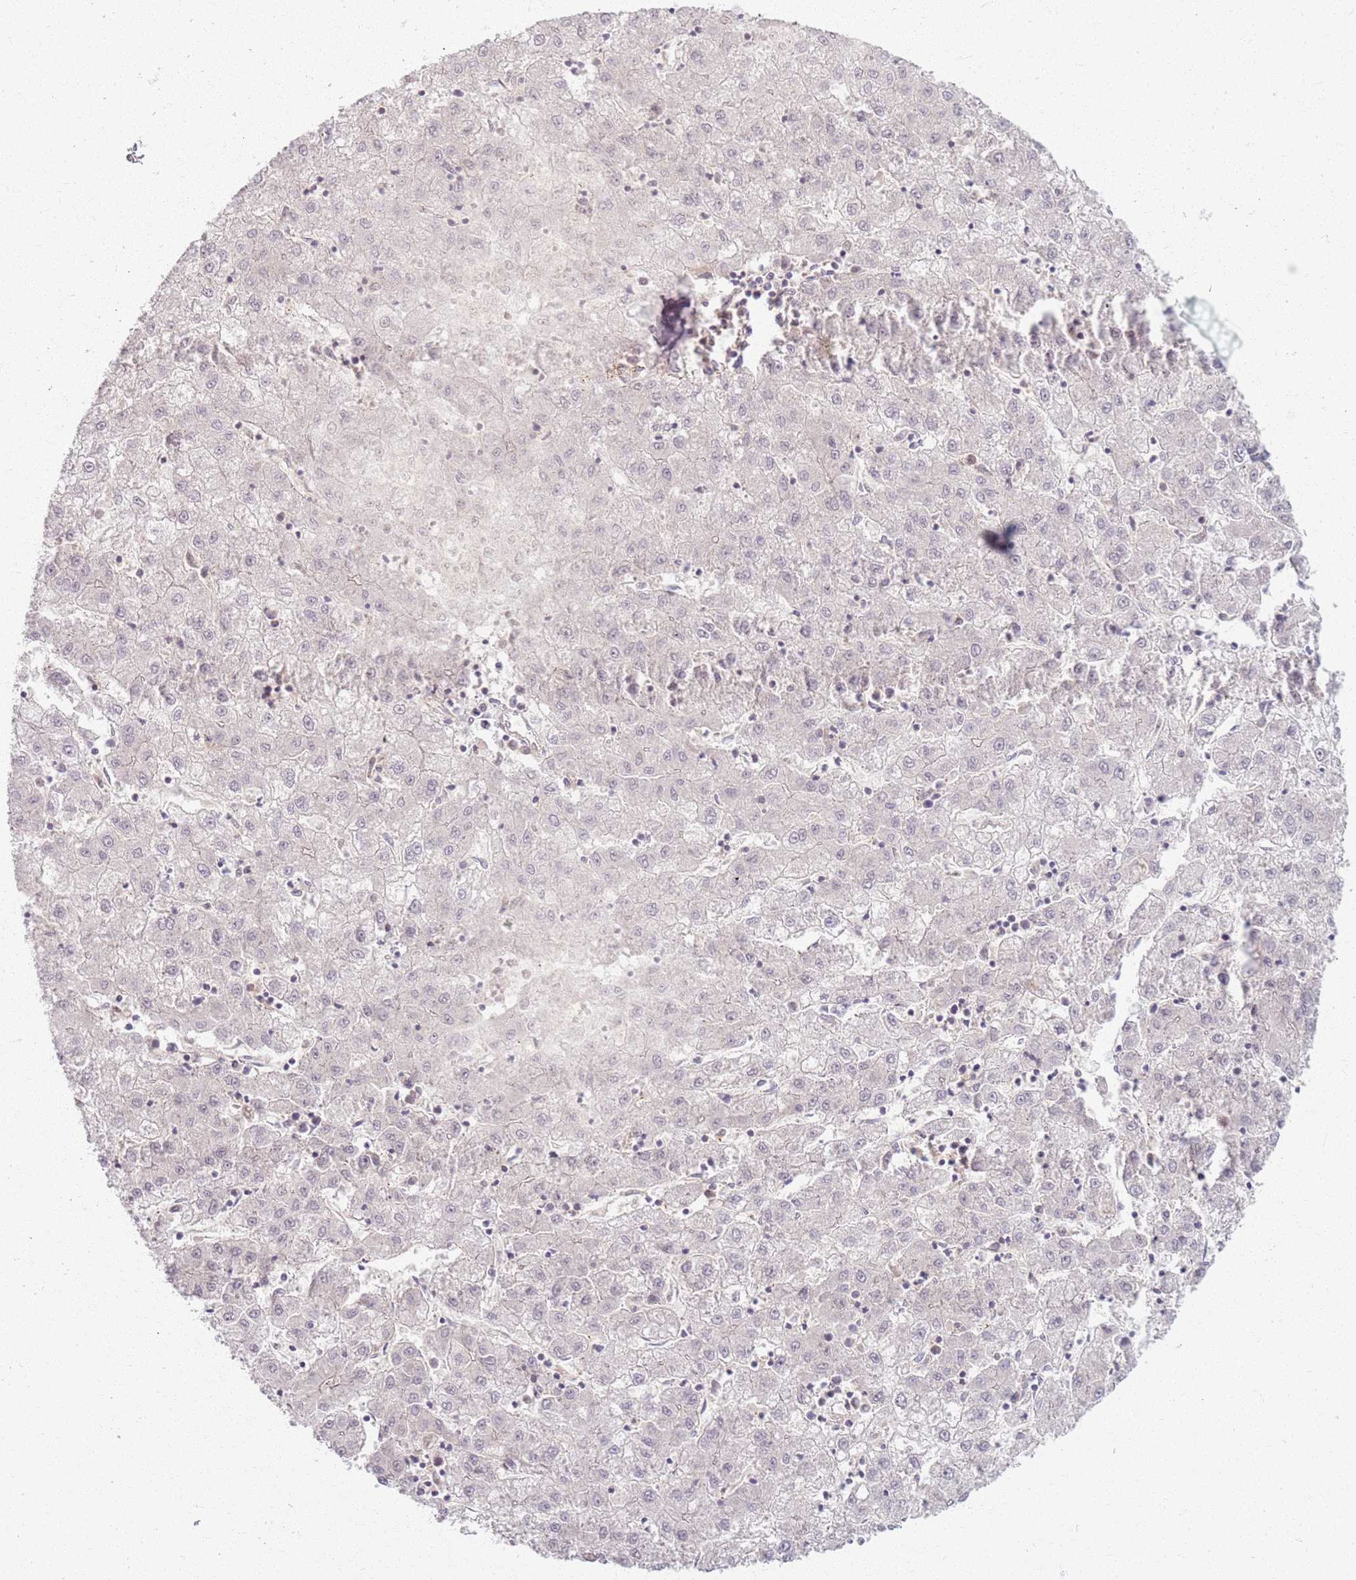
{"staining": {"intensity": "negative", "quantity": "none", "location": "none"}, "tissue": "liver cancer", "cell_type": "Tumor cells", "image_type": "cancer", "snomed": [{"axis": "morphology", "description": "Carcinoma, Hepatocellular, NOS"}, {"axis": "topography", "description": "Liver"}], "caption": "Tumor cells are negative for brown protein staining in liver hepatocellular carcinoma.", "gene": "ZDHHC2", "patient": {"sex": "male", "age": 72}}